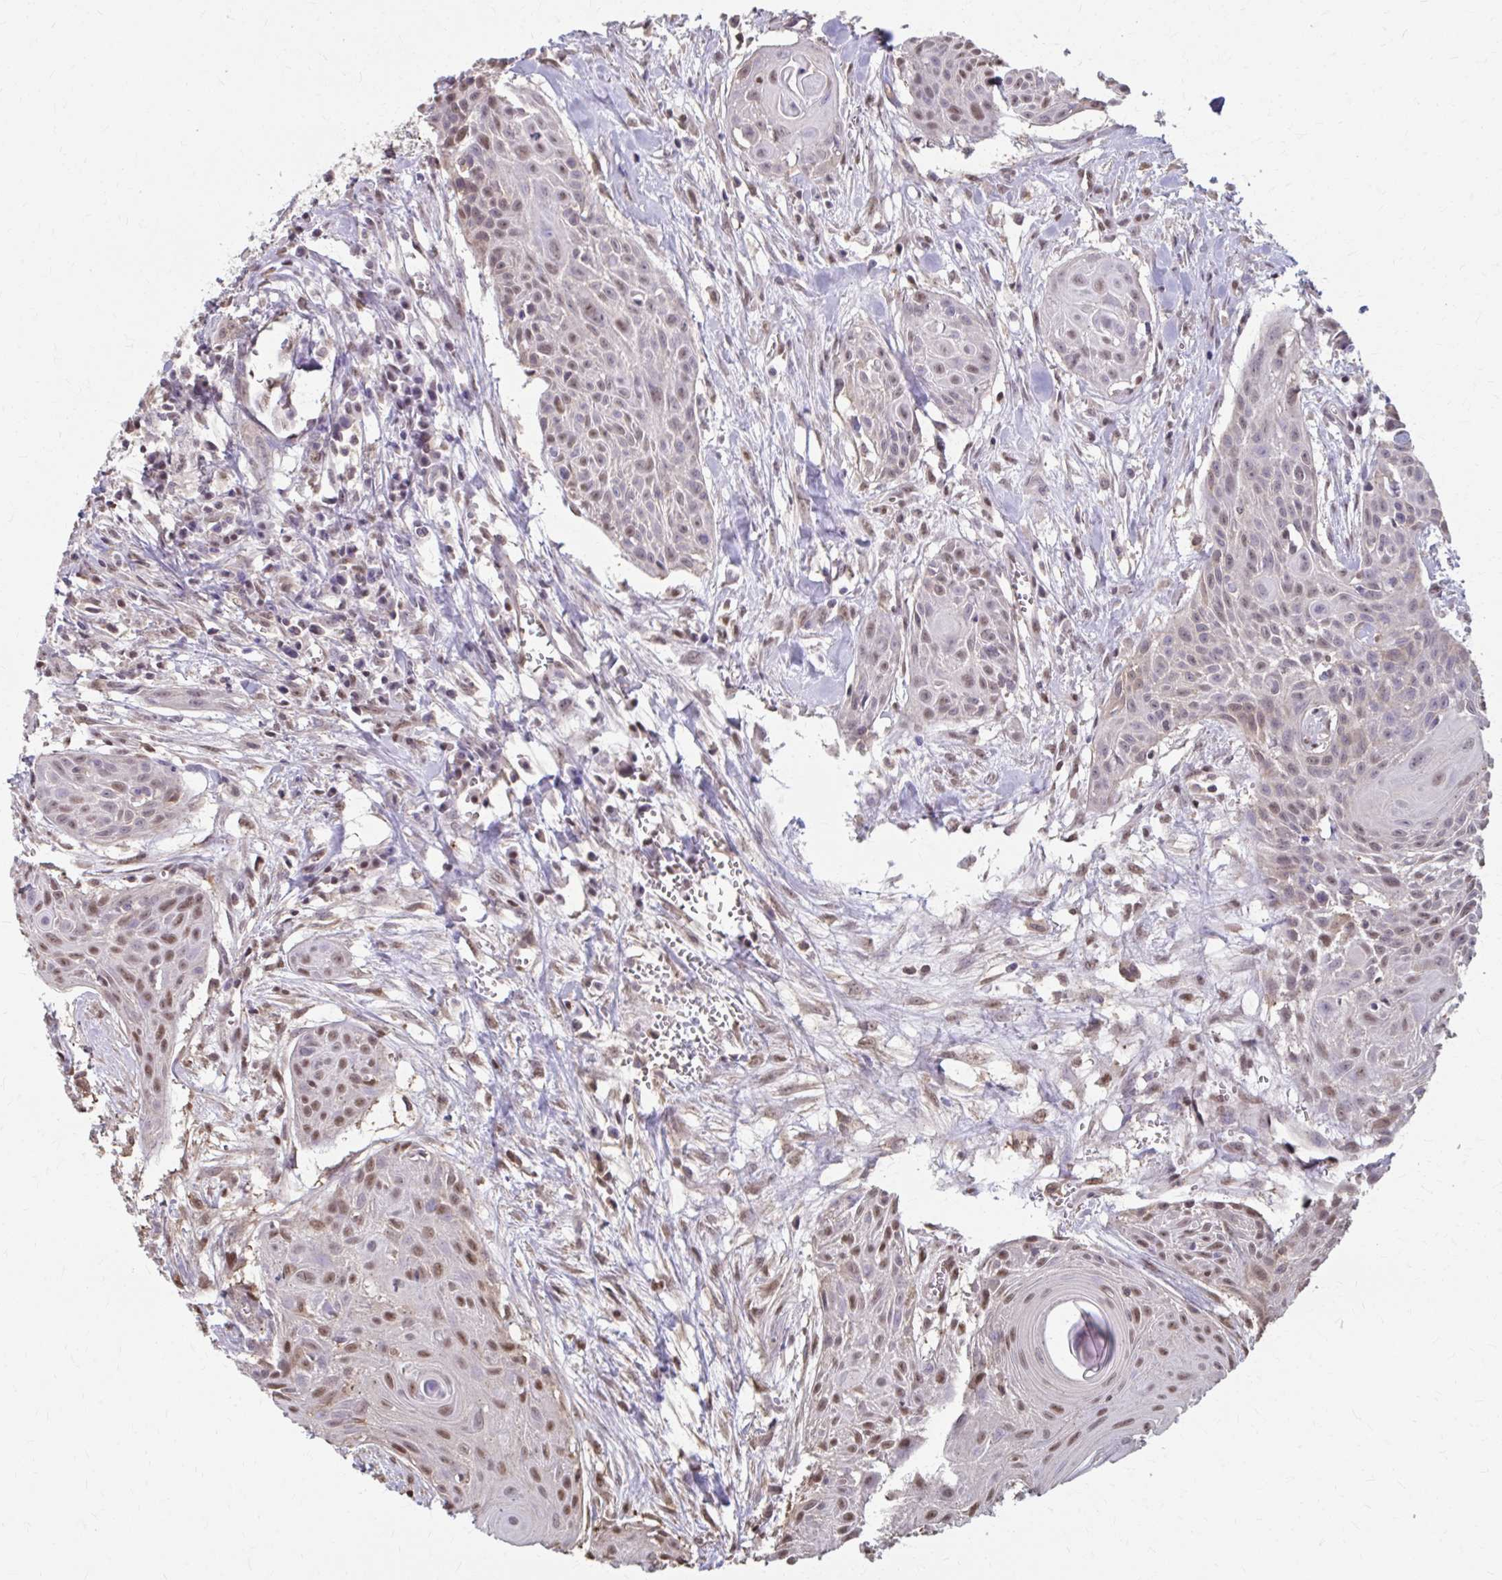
{"staining": {"intensity": "moderate", "quantity": "<25%", "location": "nuclear"}, "tissue": "head and neck cancer", "cell_type": "Tumor cells", "image_type": "cancer", "snomed": [{"axis": "morphology", "description": "Squamous cell carcinoma, NOS"}, {"axis": "topography", "description": "Lymph node"}, {"axis": "topography", "description": "Salivary gland"}, {"axis": "topography", "description": "Head-Neck"}], "caption": "Protein analysis of head and neck cancer (squamous cell carcinoma) tissue shows moderate nuclear expression in approximately <25% of tumor cells. (brown staining indicates protein expression, while blue staining denotes nuclei).", "gene": "ING4", "patient": {"sex": "female", "age": 74}}